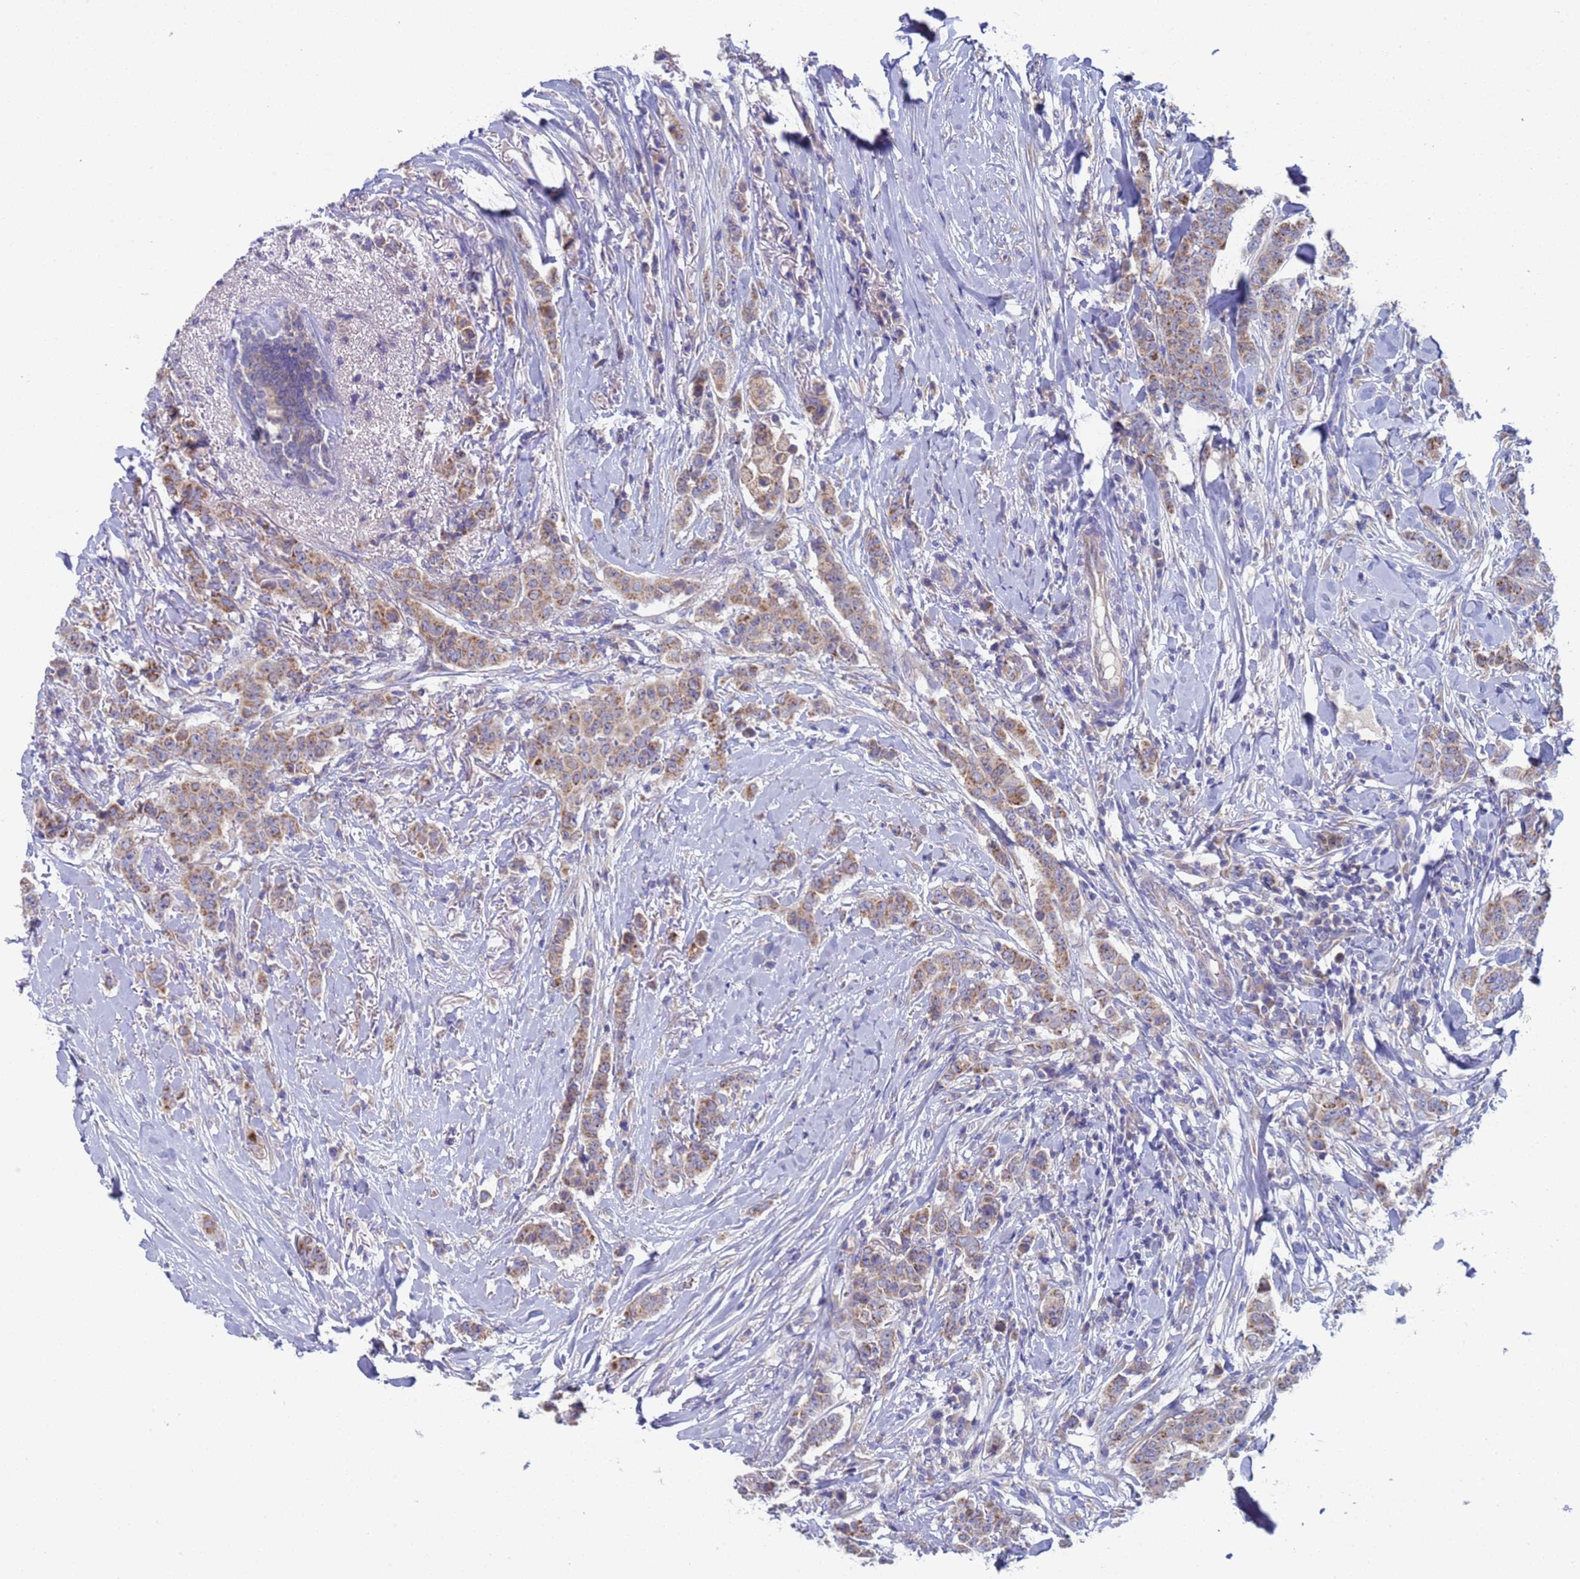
{"staining": {"intensity": "moderate", "quantity": "25%-75%", "location": "cytoplasmic/membranous"}, "tissue": "breast cancer", "cell_type": "Tumor cells", "image_type": "cancer", "snomed": [{"axis": "morphology", "description": "Duct carcinoma"}, {"axis": "topography", "description": "Breast"}], "caption": "This image displays intraductal carcinoma (breast) stained with immunohistochemistry (IHC) to label a protein in brown. The cytoplasmic/membranous of tumor cells show moderate positivity for the protein. Nuclei are counter-stained blue.", "gene": "PET117", "patient": {"sex": "female", "age": 40}}